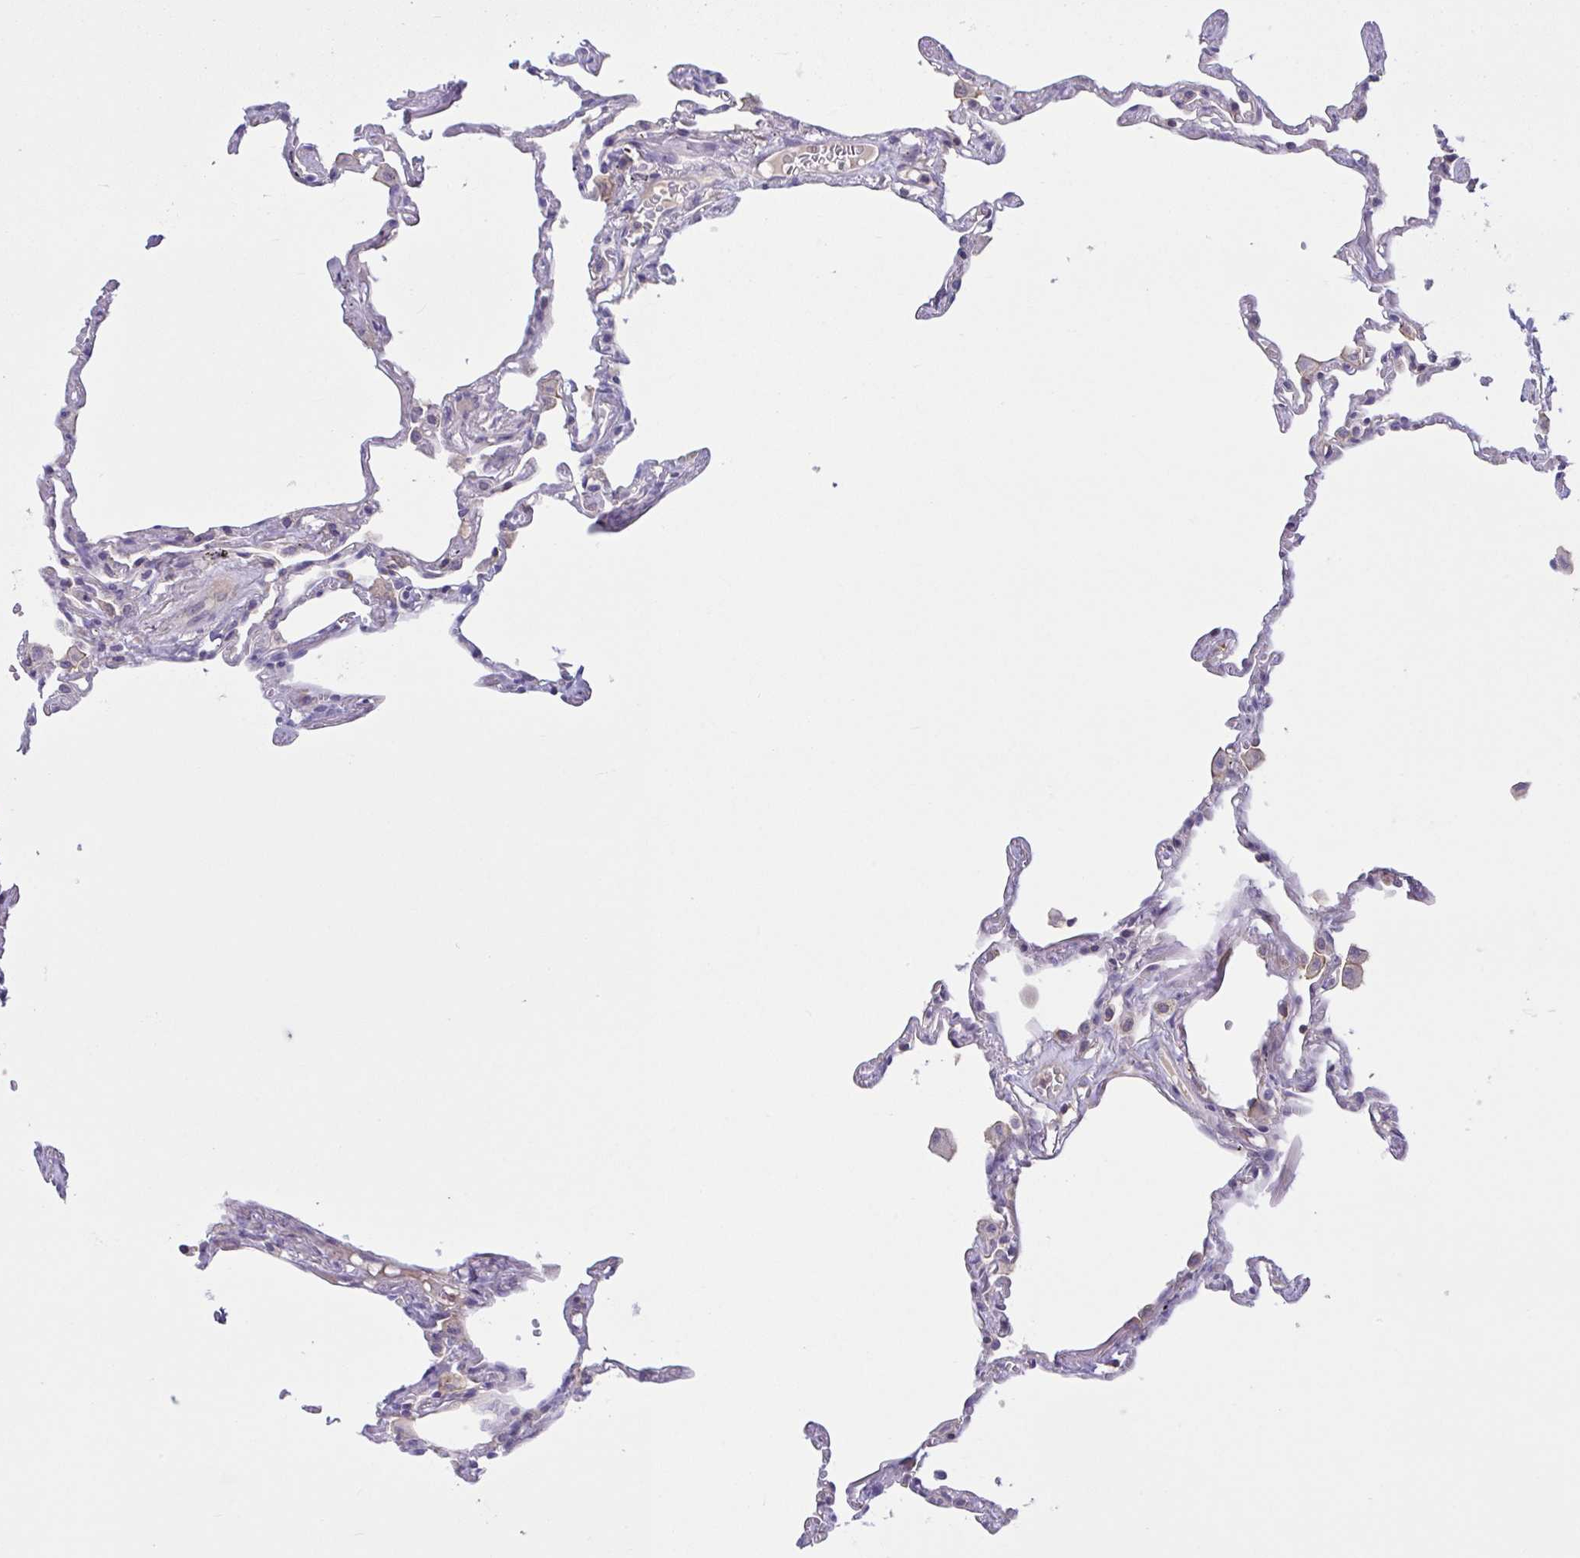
{"staining": {"intensity": "weak", "quantity": "<25%", "location": "cytoplasmic/membranous"}, "tissue": "lung", "cell_type": "Alveolar cells", "image_type": "normal", "snomed": [{"axis": "morphology", "description": "Normal tissue, NOS"}, {"axis": "topography", "description": "Lung"}], "caption": "A high-resolution histopathology image shows IHC staining of benign lung, which shows no significant staining in alveolar cells.", "gene": "WNT9B", "patient": {"sex": "female", "age": 67}}